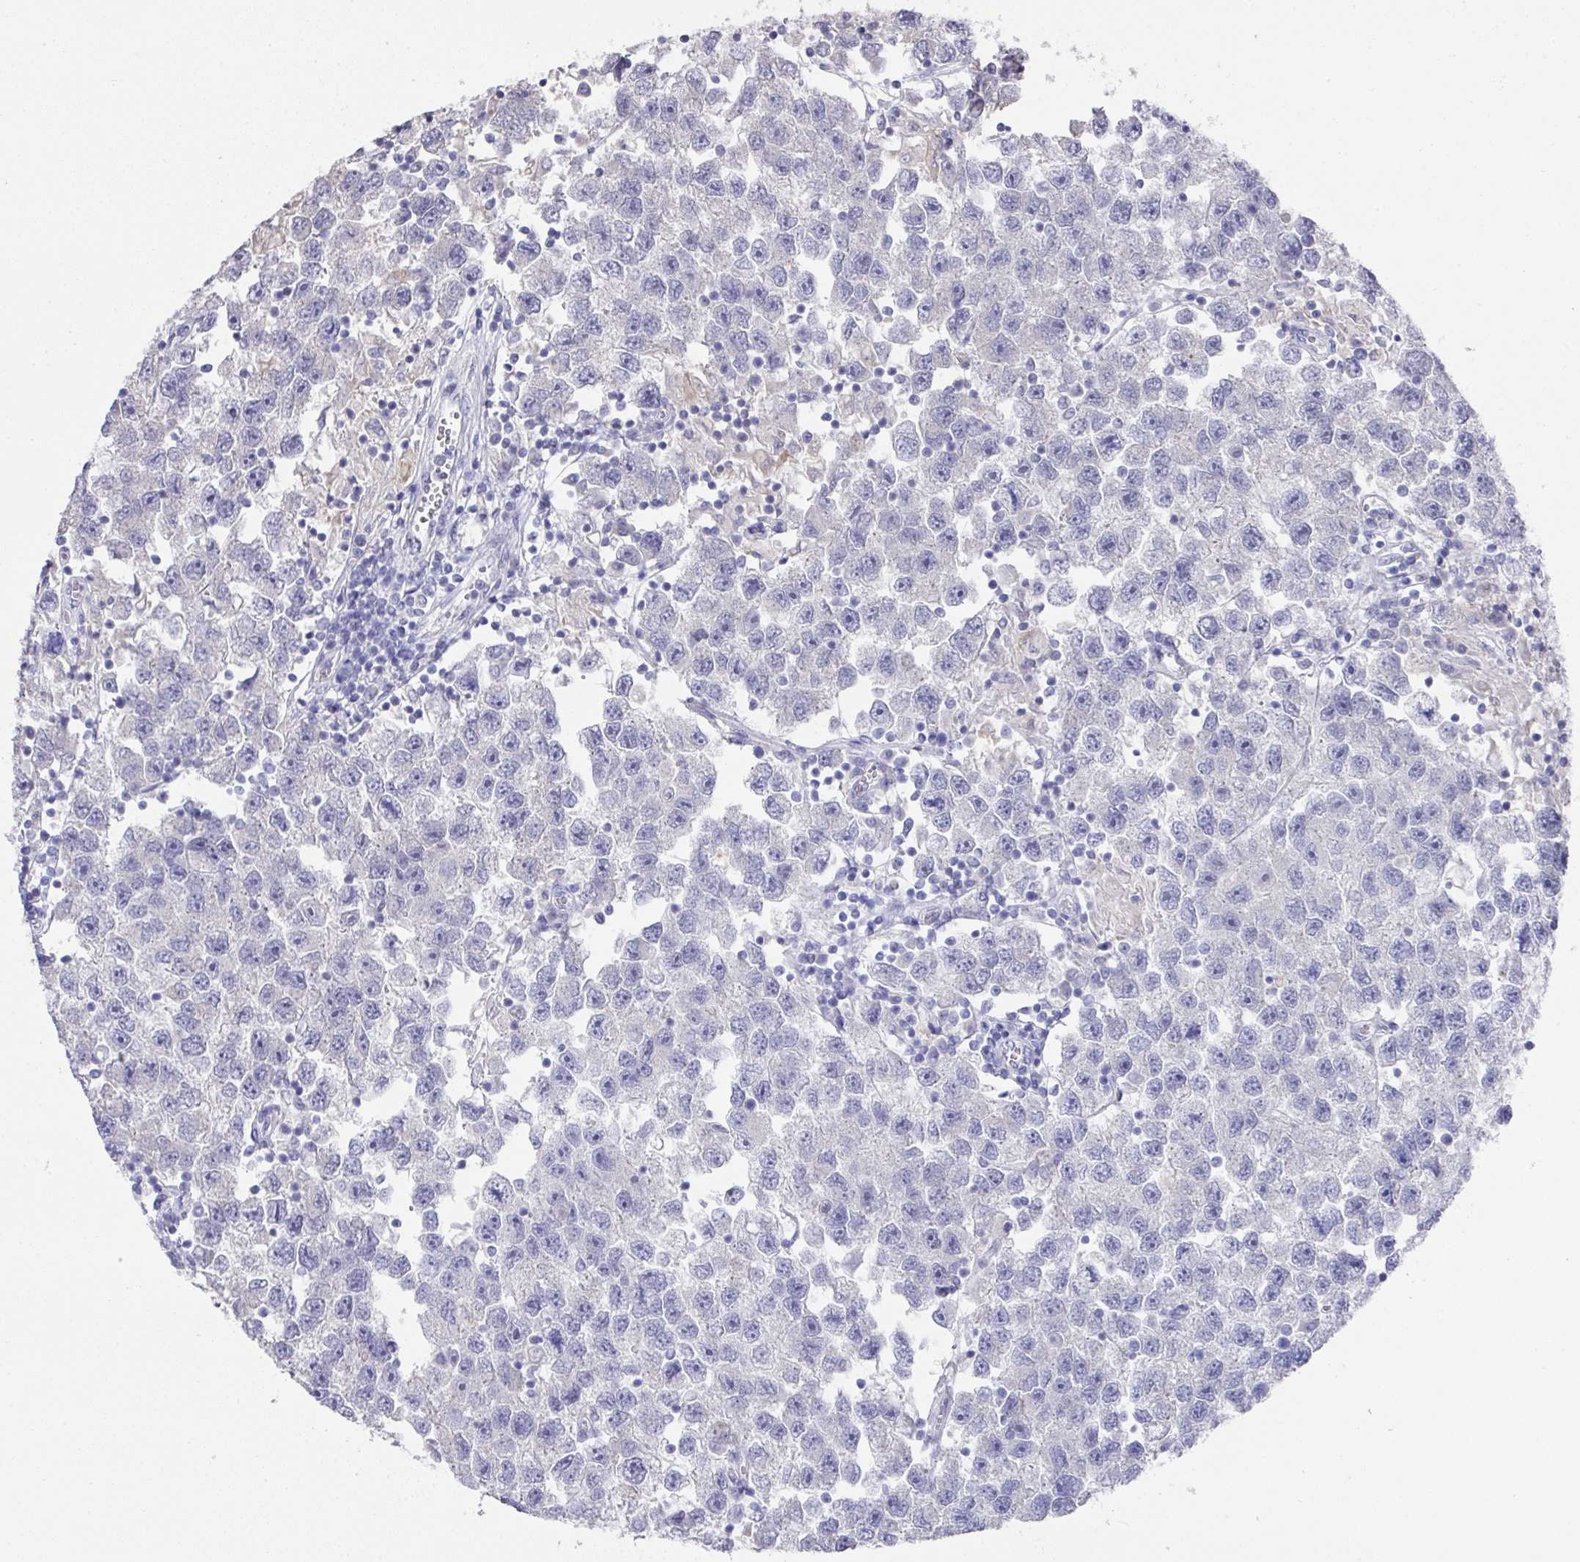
{"staining": {"intensity": "negative", "quantity": "none", "location": "none"}, "tissue": "testis cancer", "cell_type": "Tumor cells", "image_type": "cancer", "snomed": [{"axis": "morphology", "description": "Seminoma, NOS"}, {"axis": "topography", "description": "Testis"}], "caption": "Micrograph shows no protein expression in tumor cells of testis cancer (seminoma) tissue. (IHC, brightfield microscopy, high magnification).", "gene": "DAZL", "patient": {"sex": "male", "age": 26}}